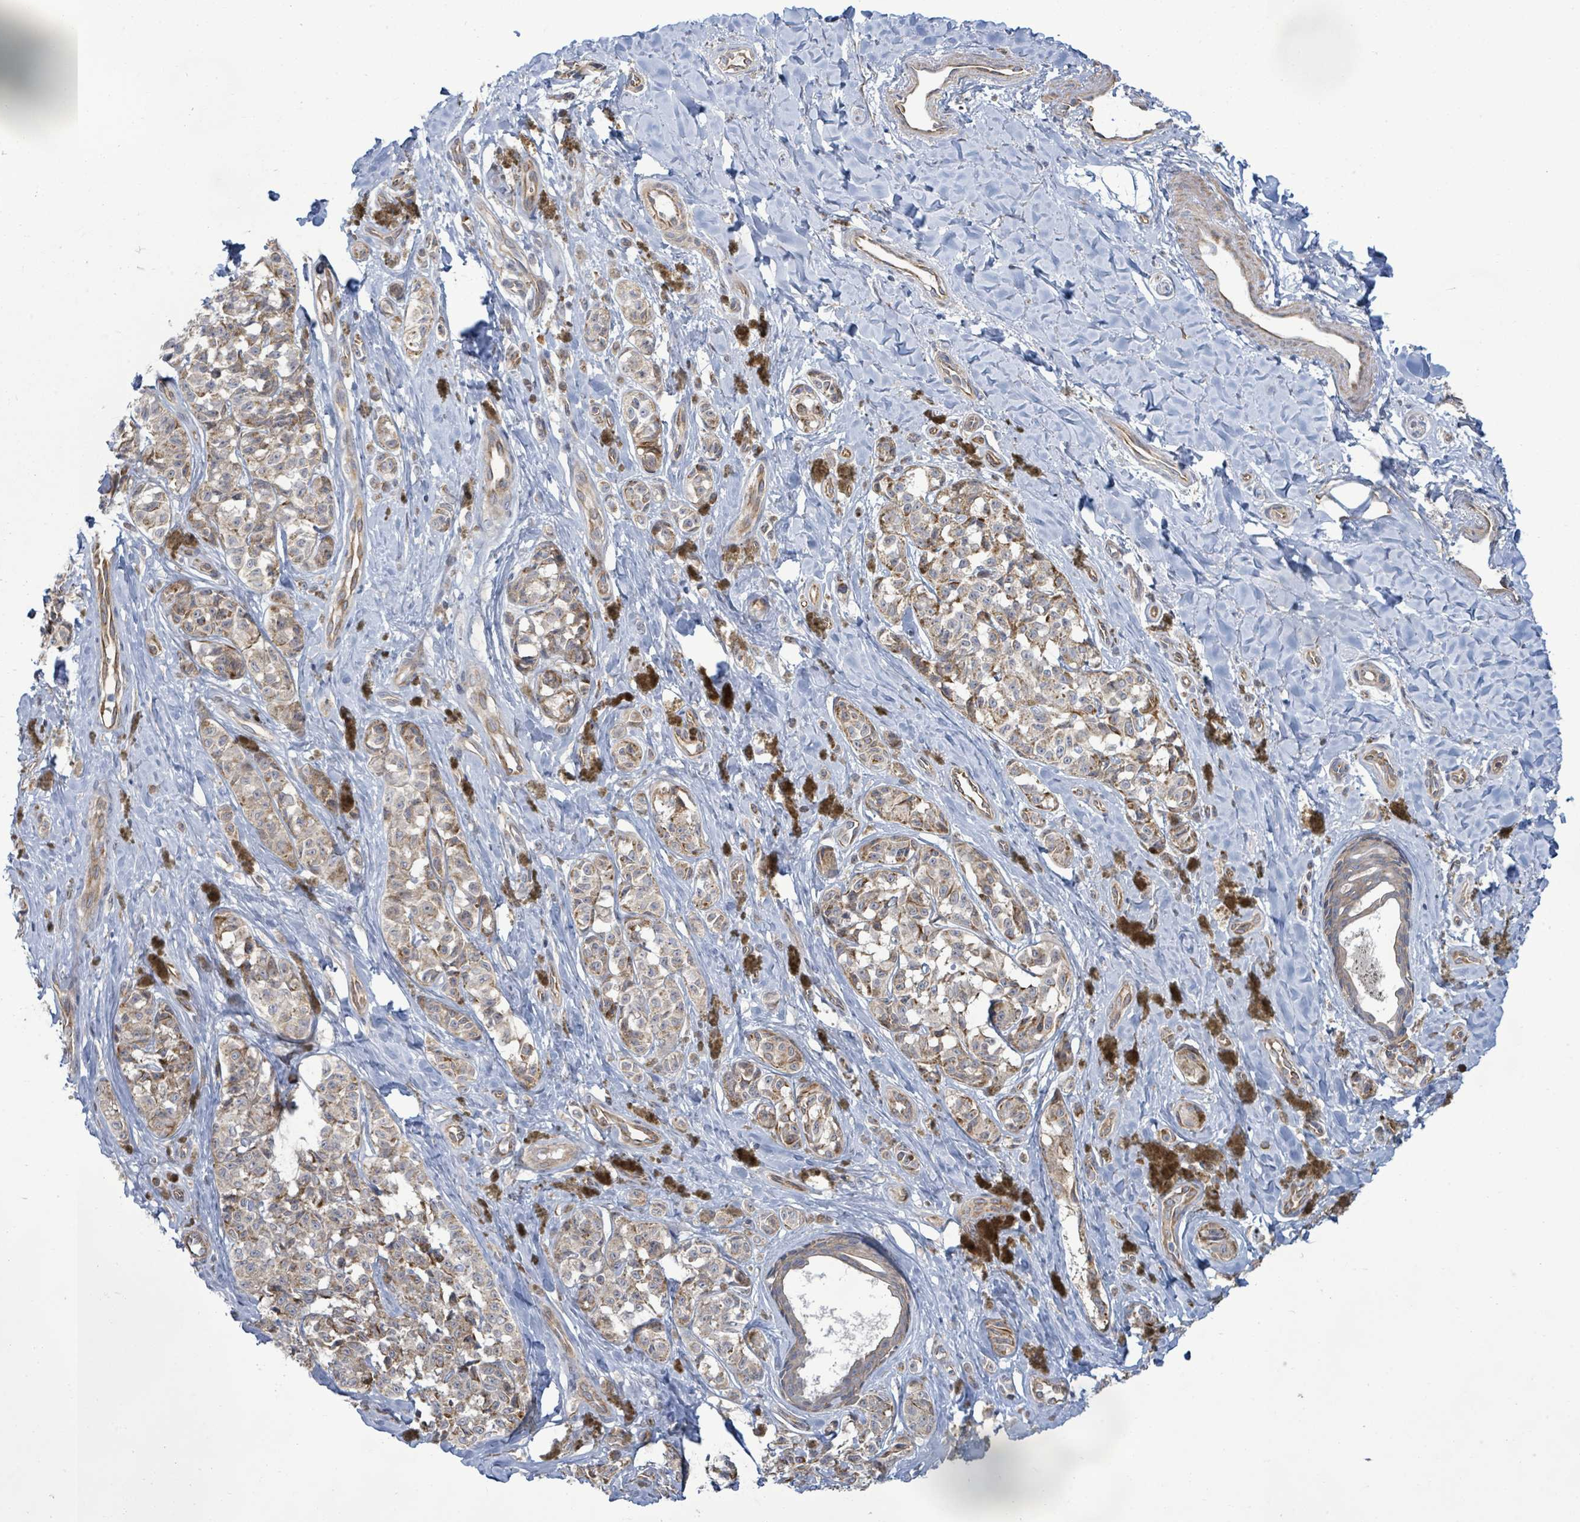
{"staining": {"intensity": "moderate", "quantity": "25%-75%", "location": "cytoplasmic/membranous"}, "tissue": "melanoma", "cell_type": "Tumor cells", "image_type": "cancer", "snomed": [{"axis": "morphology", "description": "Malignant melanoma, NOS"}, {"axis": "topography", "description": "Skin"}], "caption": "Malignant melanoma tissue shows moderate cytoplasmic/membranous staining in approximately 25%-75% of tumor cells", "gene": "KBTBD11", "patient": {"sex": "female", "age": 65}}